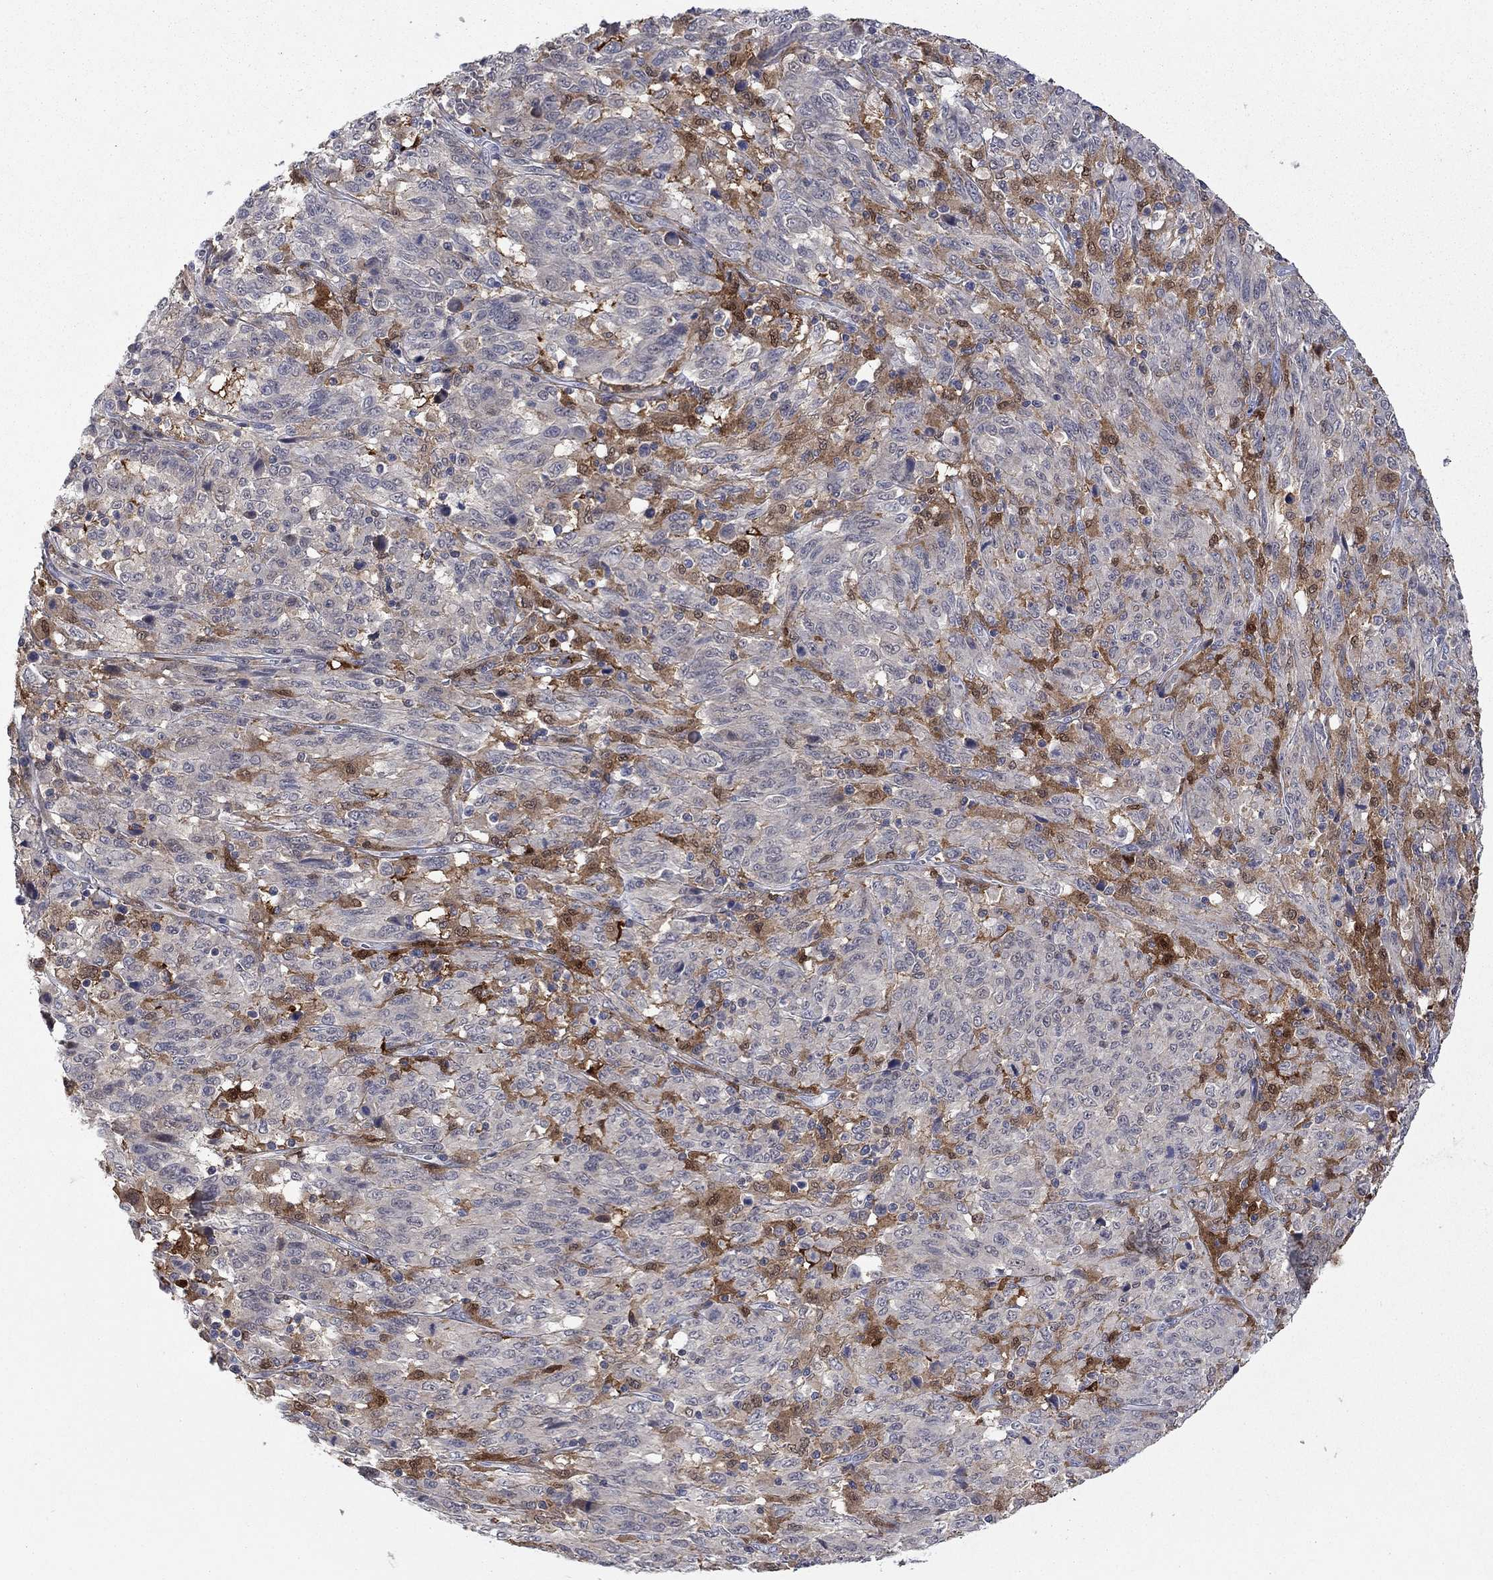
{"staining": {"intensity": "negative", "quantity": "none", "location": "none"}, "tissue": "melanoma", "cell_type": "Tumor cells", "image_type": "cancer", "snomed": [{"axis": "morphology", "description": "Malignant melanoma, NOS"}, {"axis": "topography", "description": "Skin"}], "caption": "High magnification brightfield microscopy of melanoma stained with DAB (brown) and counterstained with hematoxylin (blue): tumor cells show no significant expression.", "gene": "CBR1", "patient": {"sex": "female", "age": 91}}